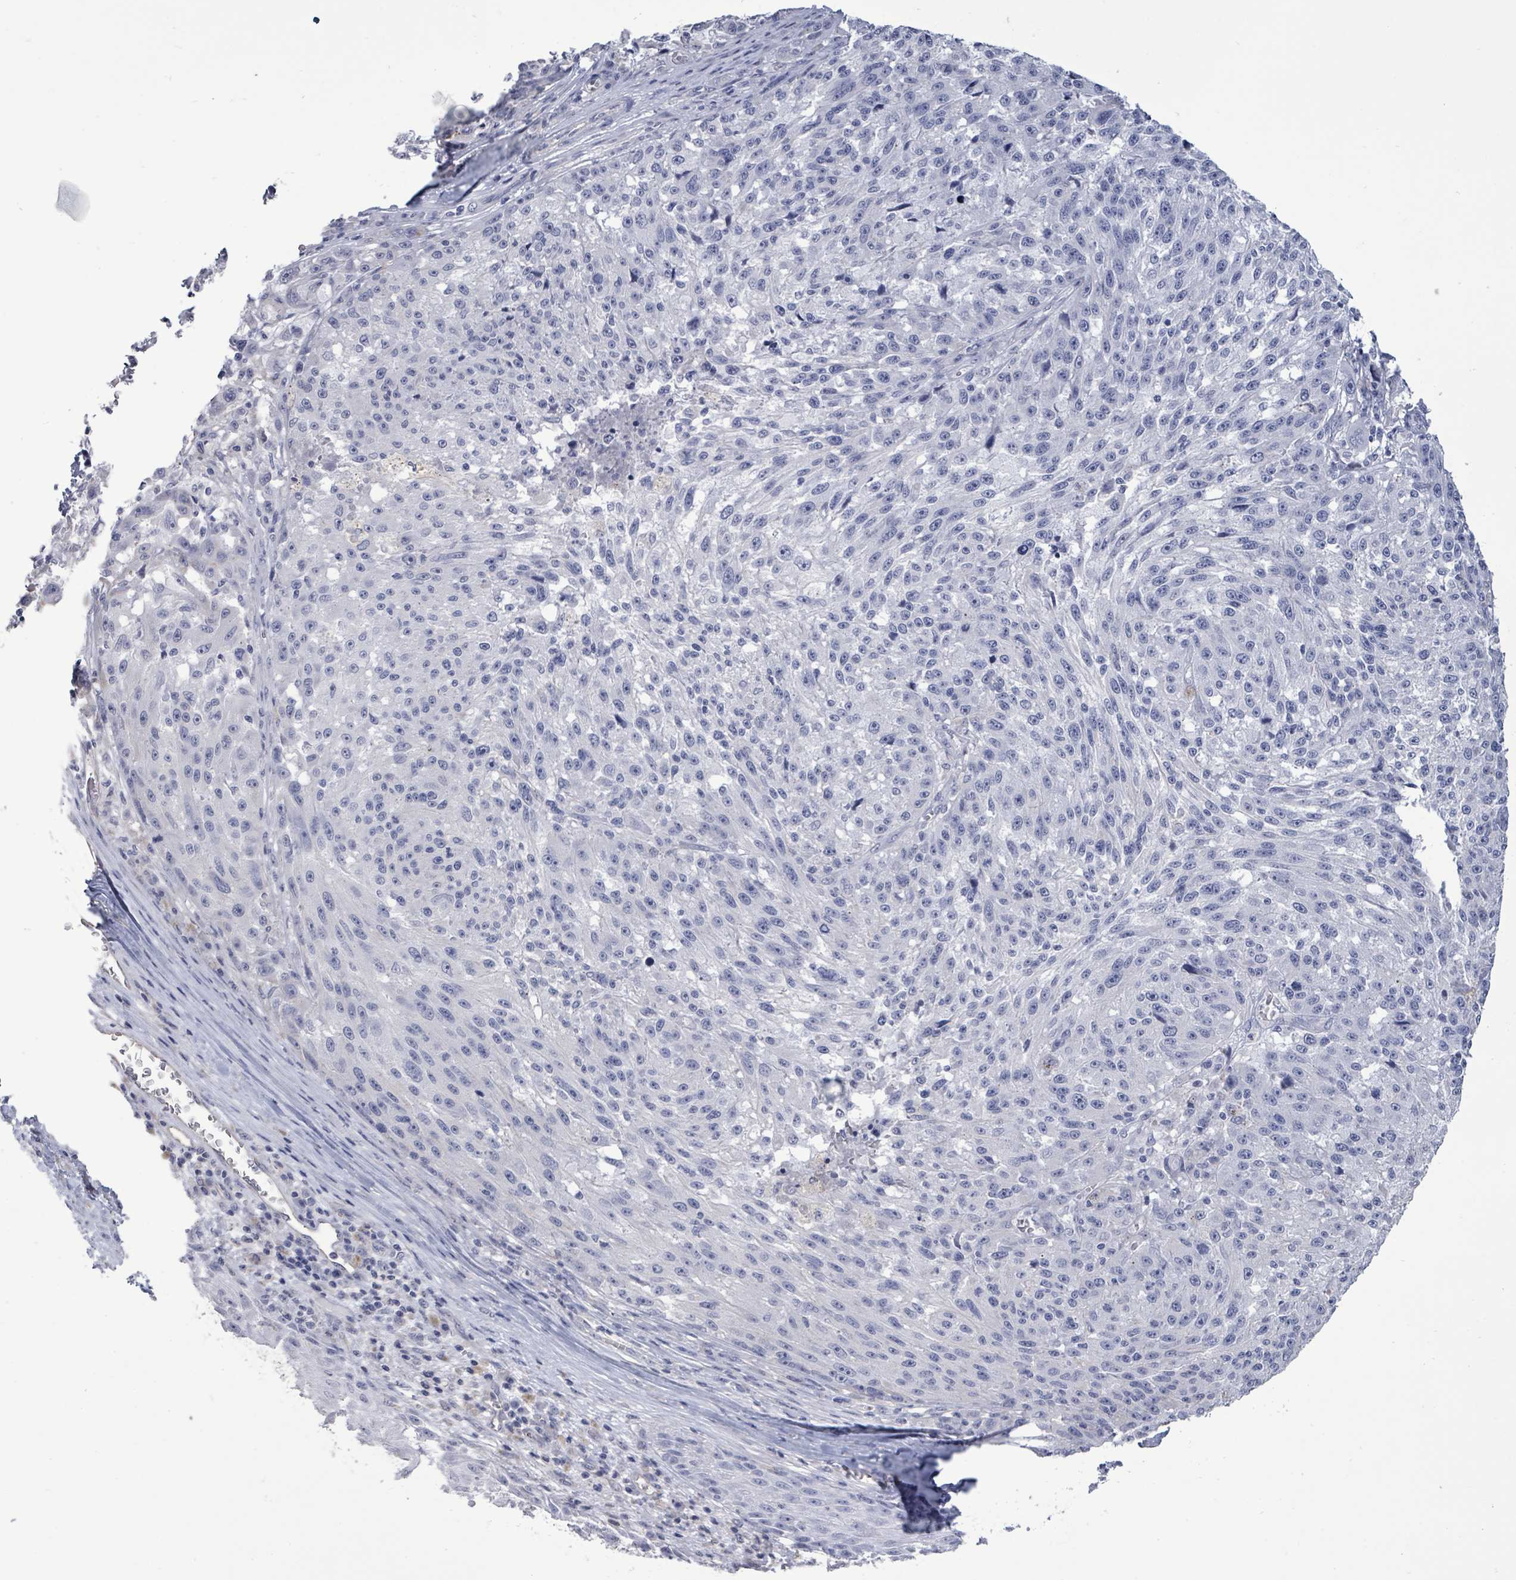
{"staining": {"intensity": "negative", "quantity": "none", "location": "none"}, "tissue": "melanoma", "cell_type": "Tumor cells", "image_type": "cancer", "snomed": [{"axis": "morphology", "description": "Malignant melanoma, NOS"}, {"axis": "topography", "description": "Skin"}], "caption": "There is no significant expression in tumor cells of malignant melanoma.", "gene": "CT45A5", "patient": {"sex": "male", "age": 53}}